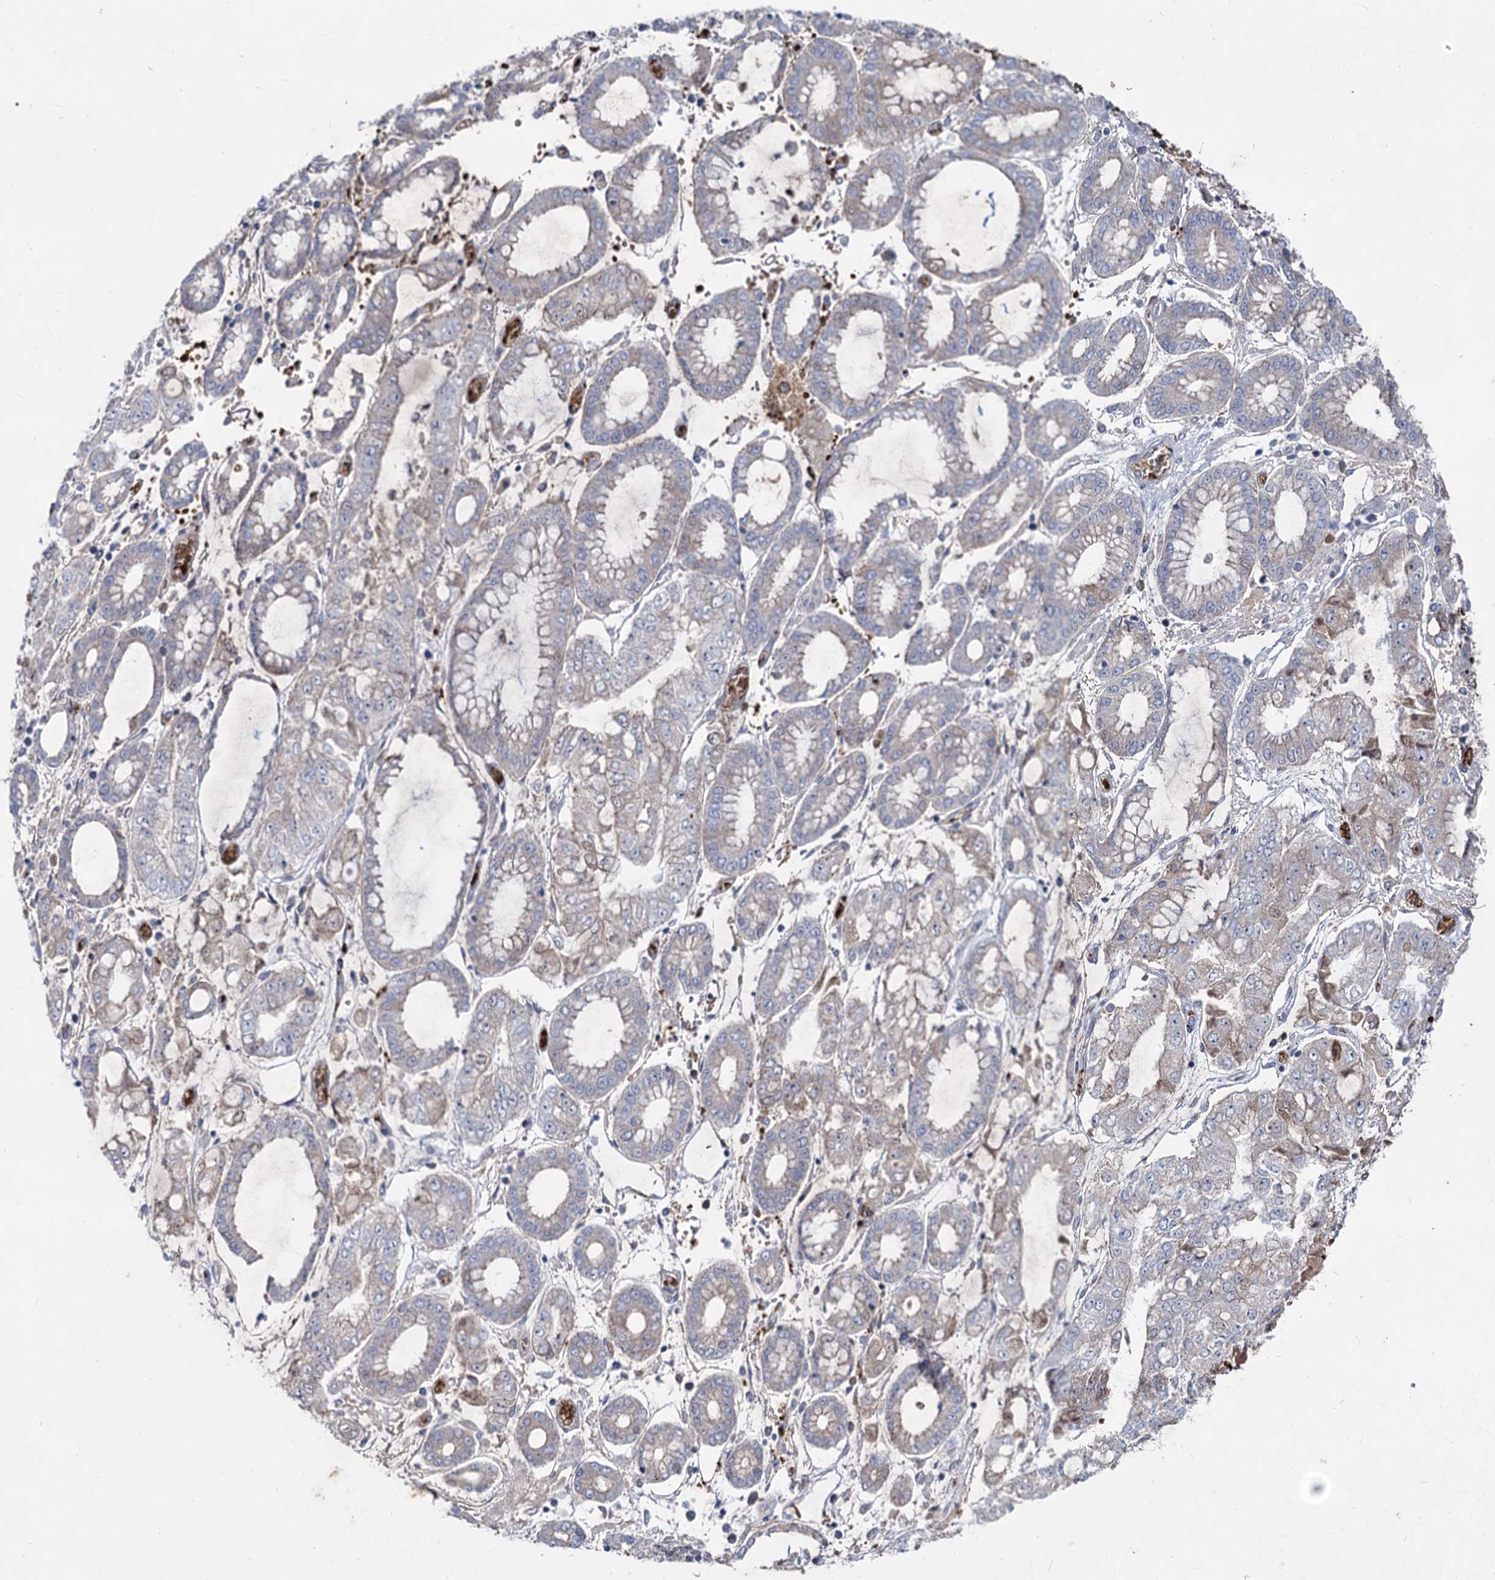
{"staining": {"intensity": "weak", "quantity": "<25%", "location": "cytoplasmic/membranous"}, "tissue": "stomach cancer", "cell_type": "Tumor cells", "image_type": "cancer", "snomed": [{"axis": "morphology", "description": "Adenocarcinoma, NOS"}, {"axis": "topography", "description": "Stomach"}], "caption": "Protein analysis of stomach cancer reveals no significant positivity in tumor cells.", "gene": "RNF6", "patient": {"sex": "male", "age": 76}}